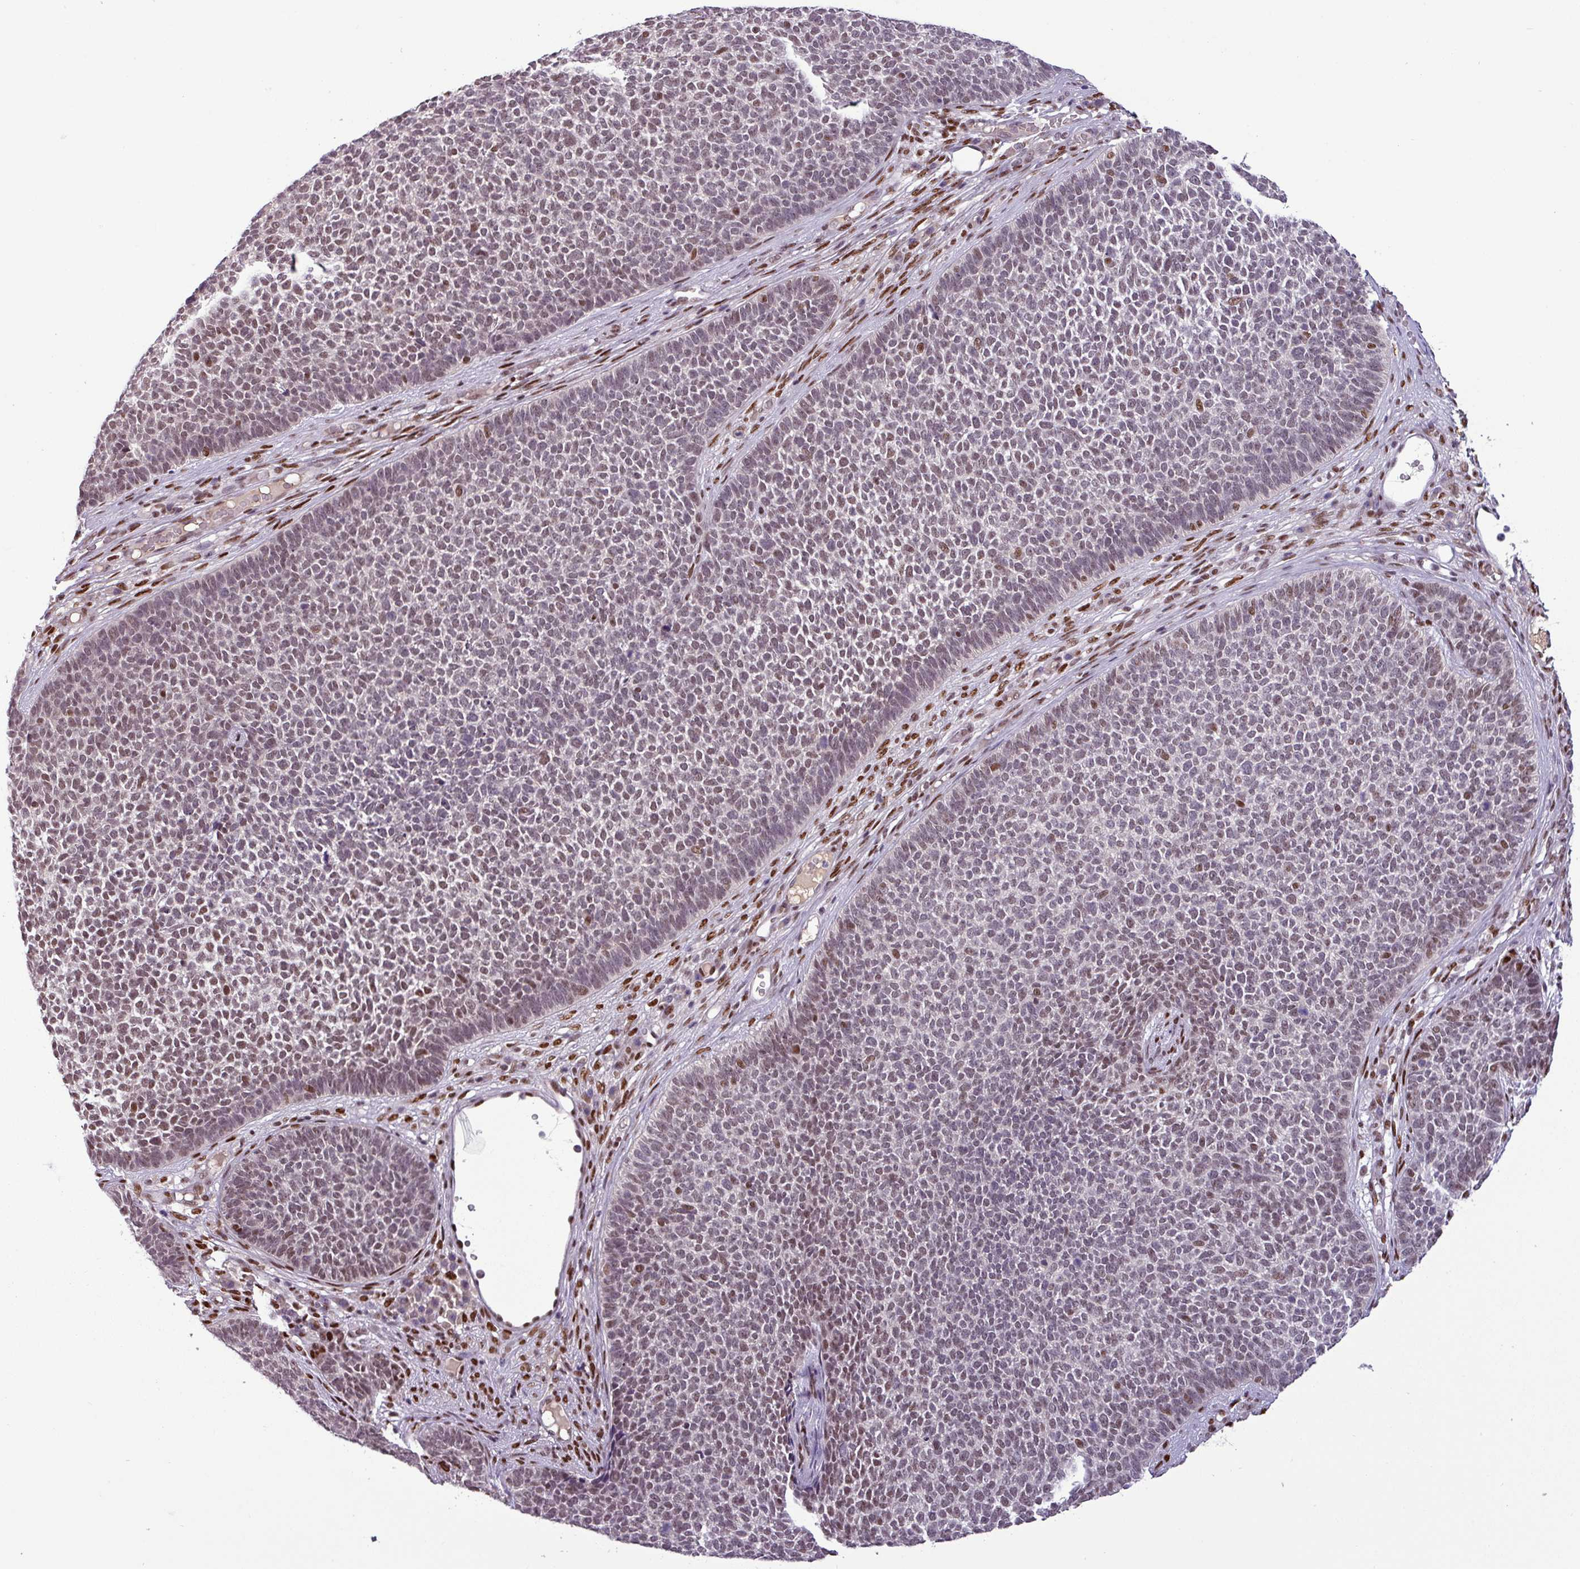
{"staining": {"intensity": "moderate", "quantity": "25%-75%", "location": "nuclear"}, "tissue": "skin cancer", "cell_type": "Tumor cells", "image_type": "cancer", "snomed": [{"axis": "morphology", "description": "Basal cell carcinoma"}, {"axis": "topography", "description": "Skin"}], "caption": "Basal cell carcinoma (skin) stained with a brown dye reveals moderate nuclear positive positivity in approximately 25%-75% of tumor cells.", "gene": "IRF2BPL", "patient": {"sex": "female", "age": 84}}